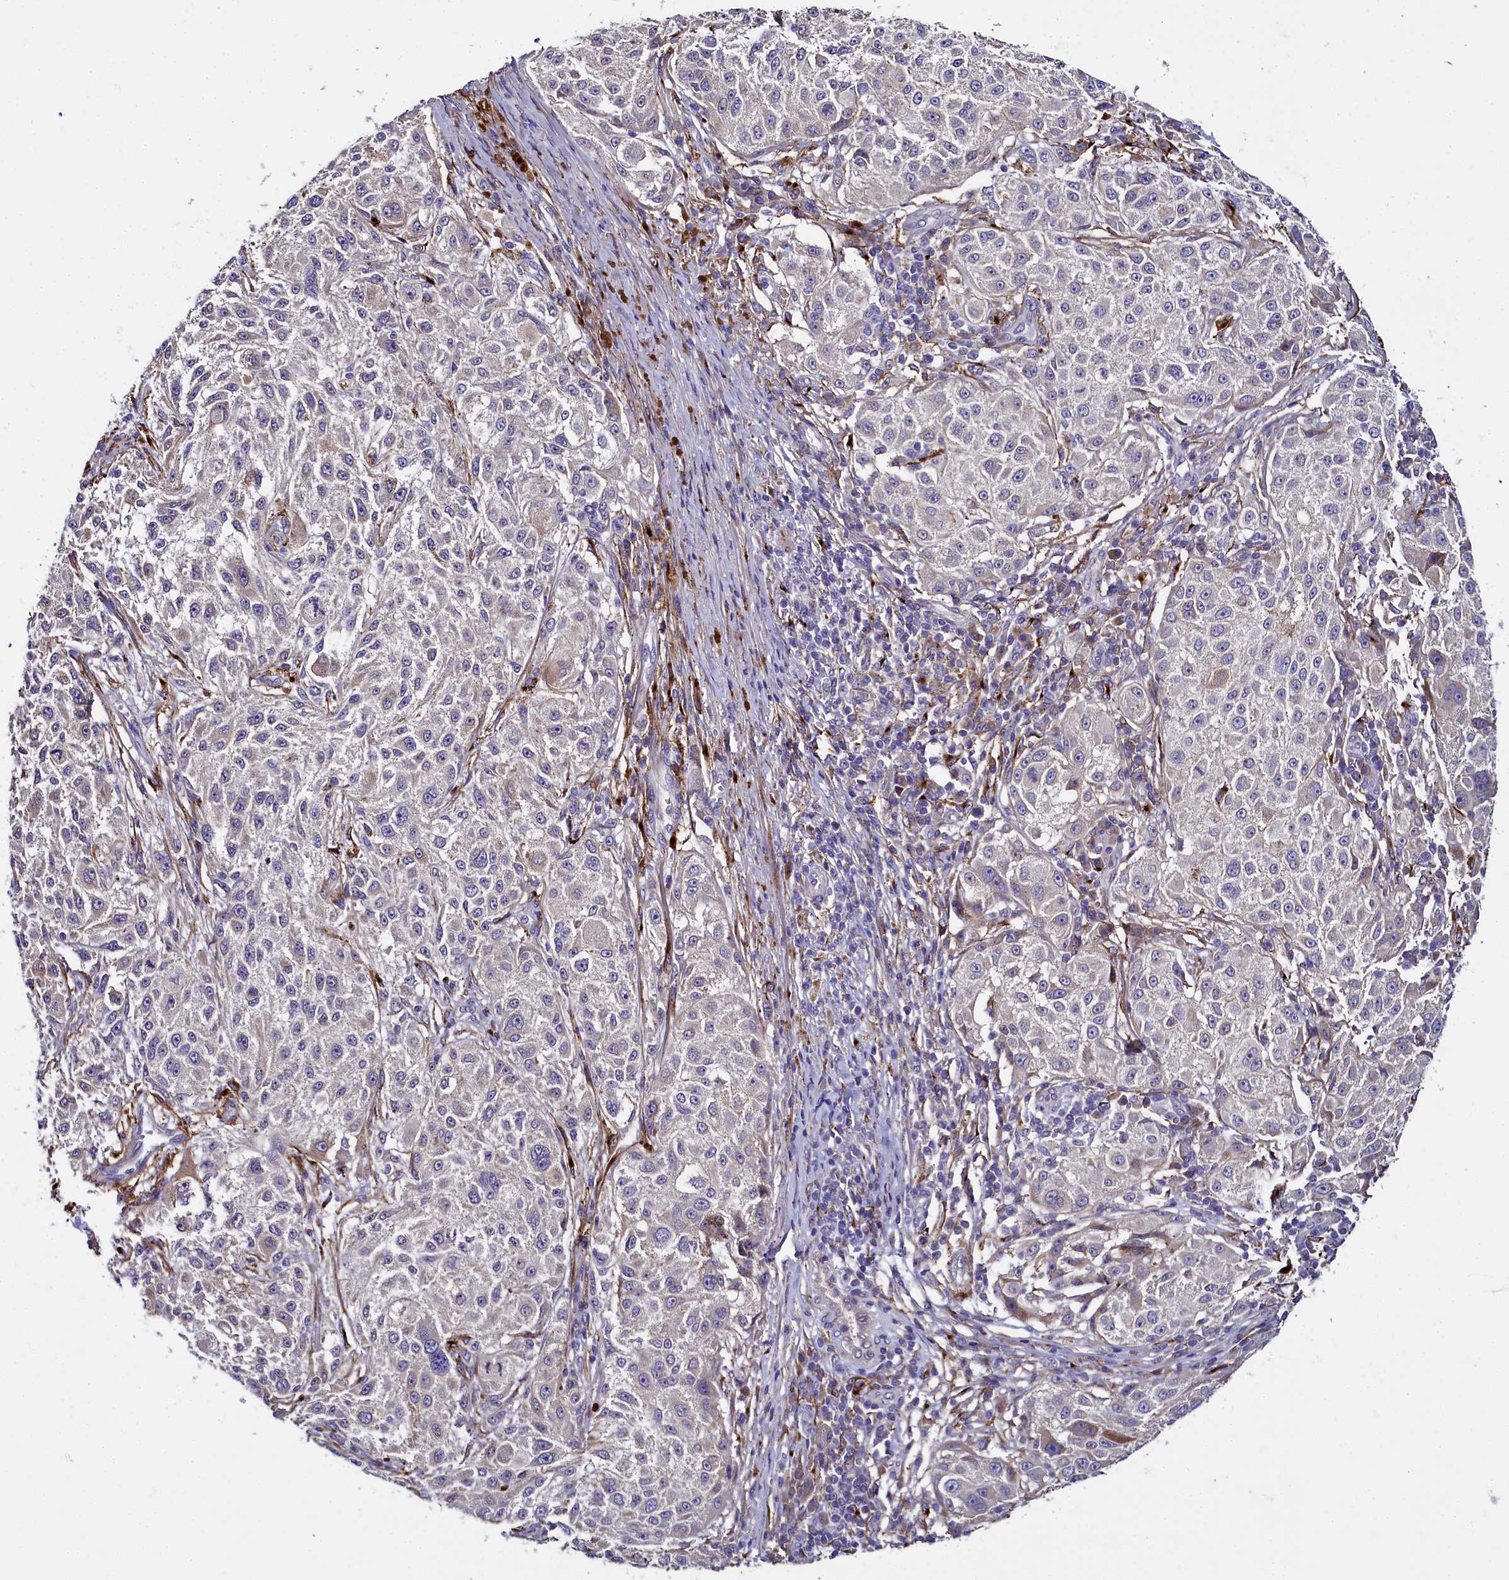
{"staining": {"intensity": "negative", "quantity": "none", "location": "none"}, "tissue": "melanoma", "cell_type": "Tumor cells", "image_type": "cancer", "snomed": [{"axis": "morphology", "description": "Necrosis, NOS"}, {"axis": "morphology", "description": "Malignant melanoma, NOS"}, {"axis": "topography", "description": "Skin"}], "caption": "Immunohistochemistry (IHC) of human melanoma shows no positivity in tumor cells. Brightfield microscopy of immunohistochemistry (IHC) stained with DAB (brown) and hematoxylin (blue), captured at high magnification.", "gene": "MRC2", "patient": {"sex": "female", "age": 87}}